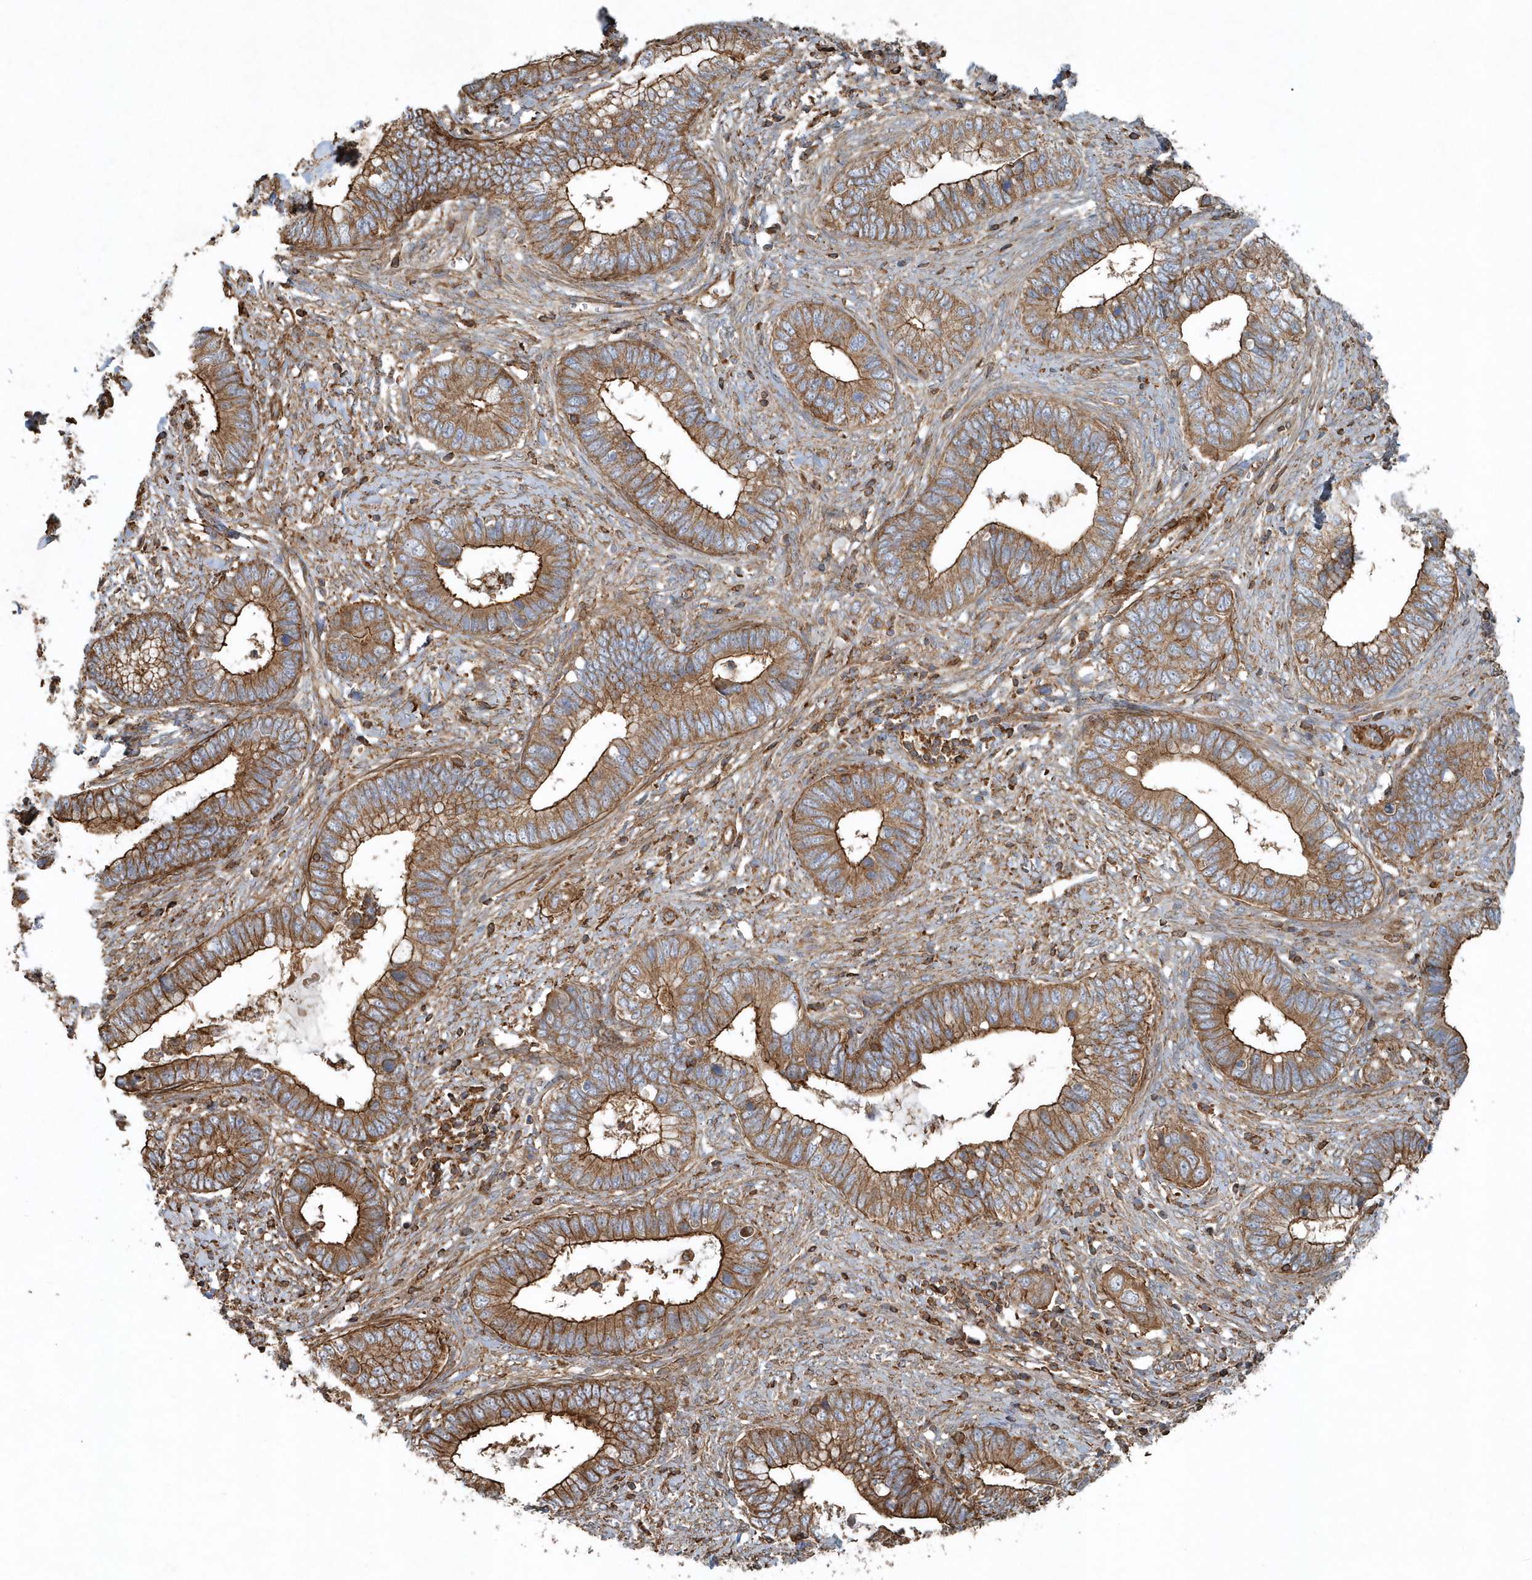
{"staining": {"intensity": "moderate", "quantity": ">75%", "location": "cytoplasmic/membranous"}, "tissue": "cervical cancer", "cell_type": "Tumor cells", "image_type": "cancer", "snomed": [{"axis": "morphology", "description": "Adenocarcinoma, NOS"}, {"axis": "topography", "description": "Cervix"}], "caption": "Immunohistochemistry (IHC) staining of adenocarcinoma (cervical), which demonstrates medium levels of moderate cytoplasmic/membranous positivity in about >75% of tumor cells indicating moderate cytoplasmic/membranous protein staining. The staining was performed using DAB (brown) for protein detection and nuclei were counterstained in hematoxylin (blue).", "gene": "MMUT", "patient": {"sex": "female", "age": 44}}